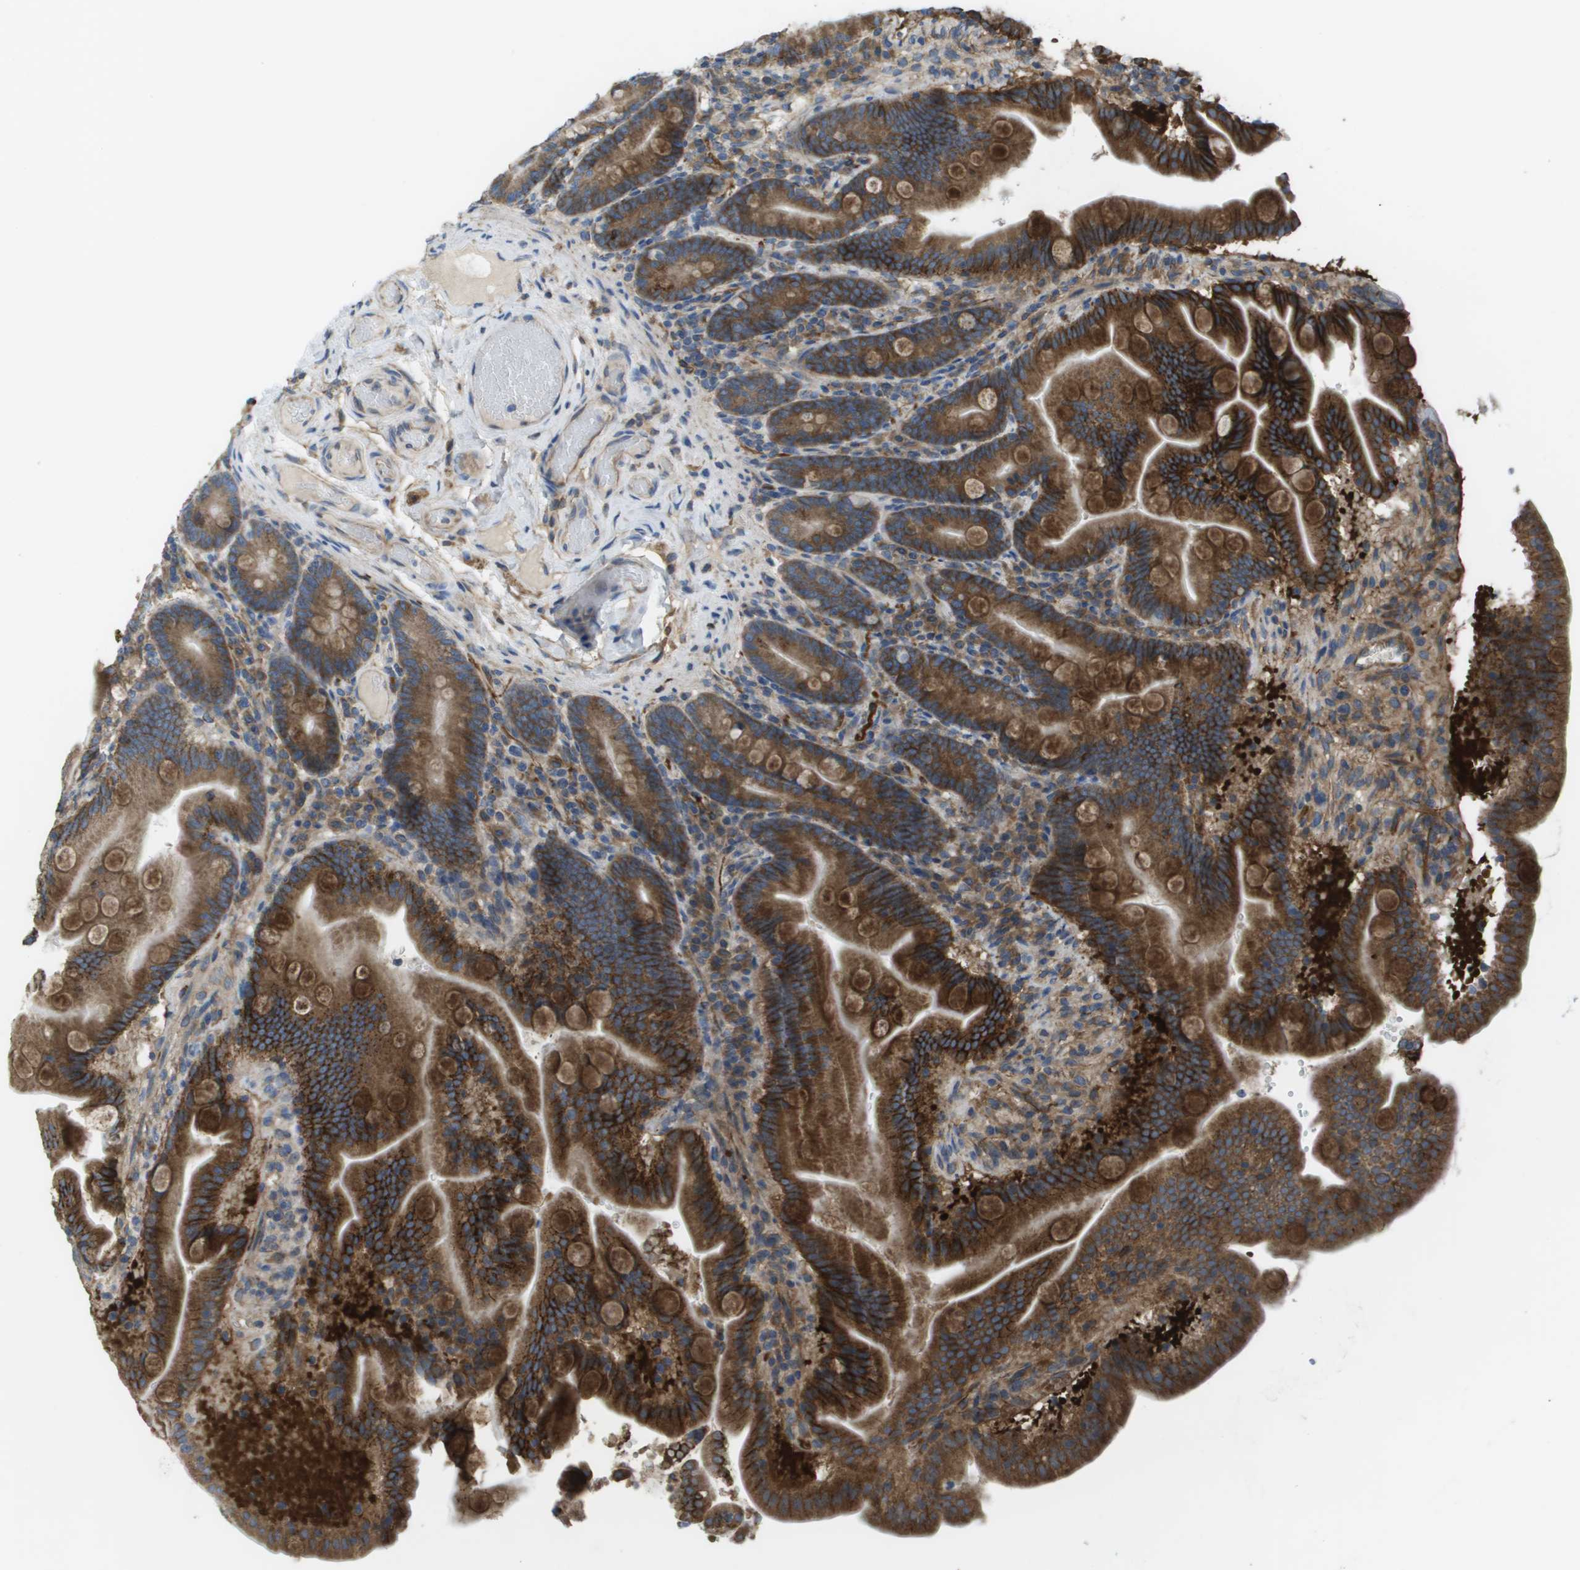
{"staining": {"intensity": "strong", "quantity": "25%-75%", "location": "cytoplasmic/membranous"}, "tissue": "duodenum", "cell_type": "Glandular cells", "image_type": "normal", "snomed": [{"axis": "morphology", "description": "Normal tissue, NOS"}, {"axis": "topography", "description": "Duodenum"}], "caption": "Immunohistochemistry (IHC) (DAB) staining of benign duodenum demonstrates strong cytoplasmic/membranous protein staining in approximately 25%-75% of glandular cells. Nuclei are stained in blue.", "gene": "CLCN2", "patient": {"sex": "male", "age": 54}}